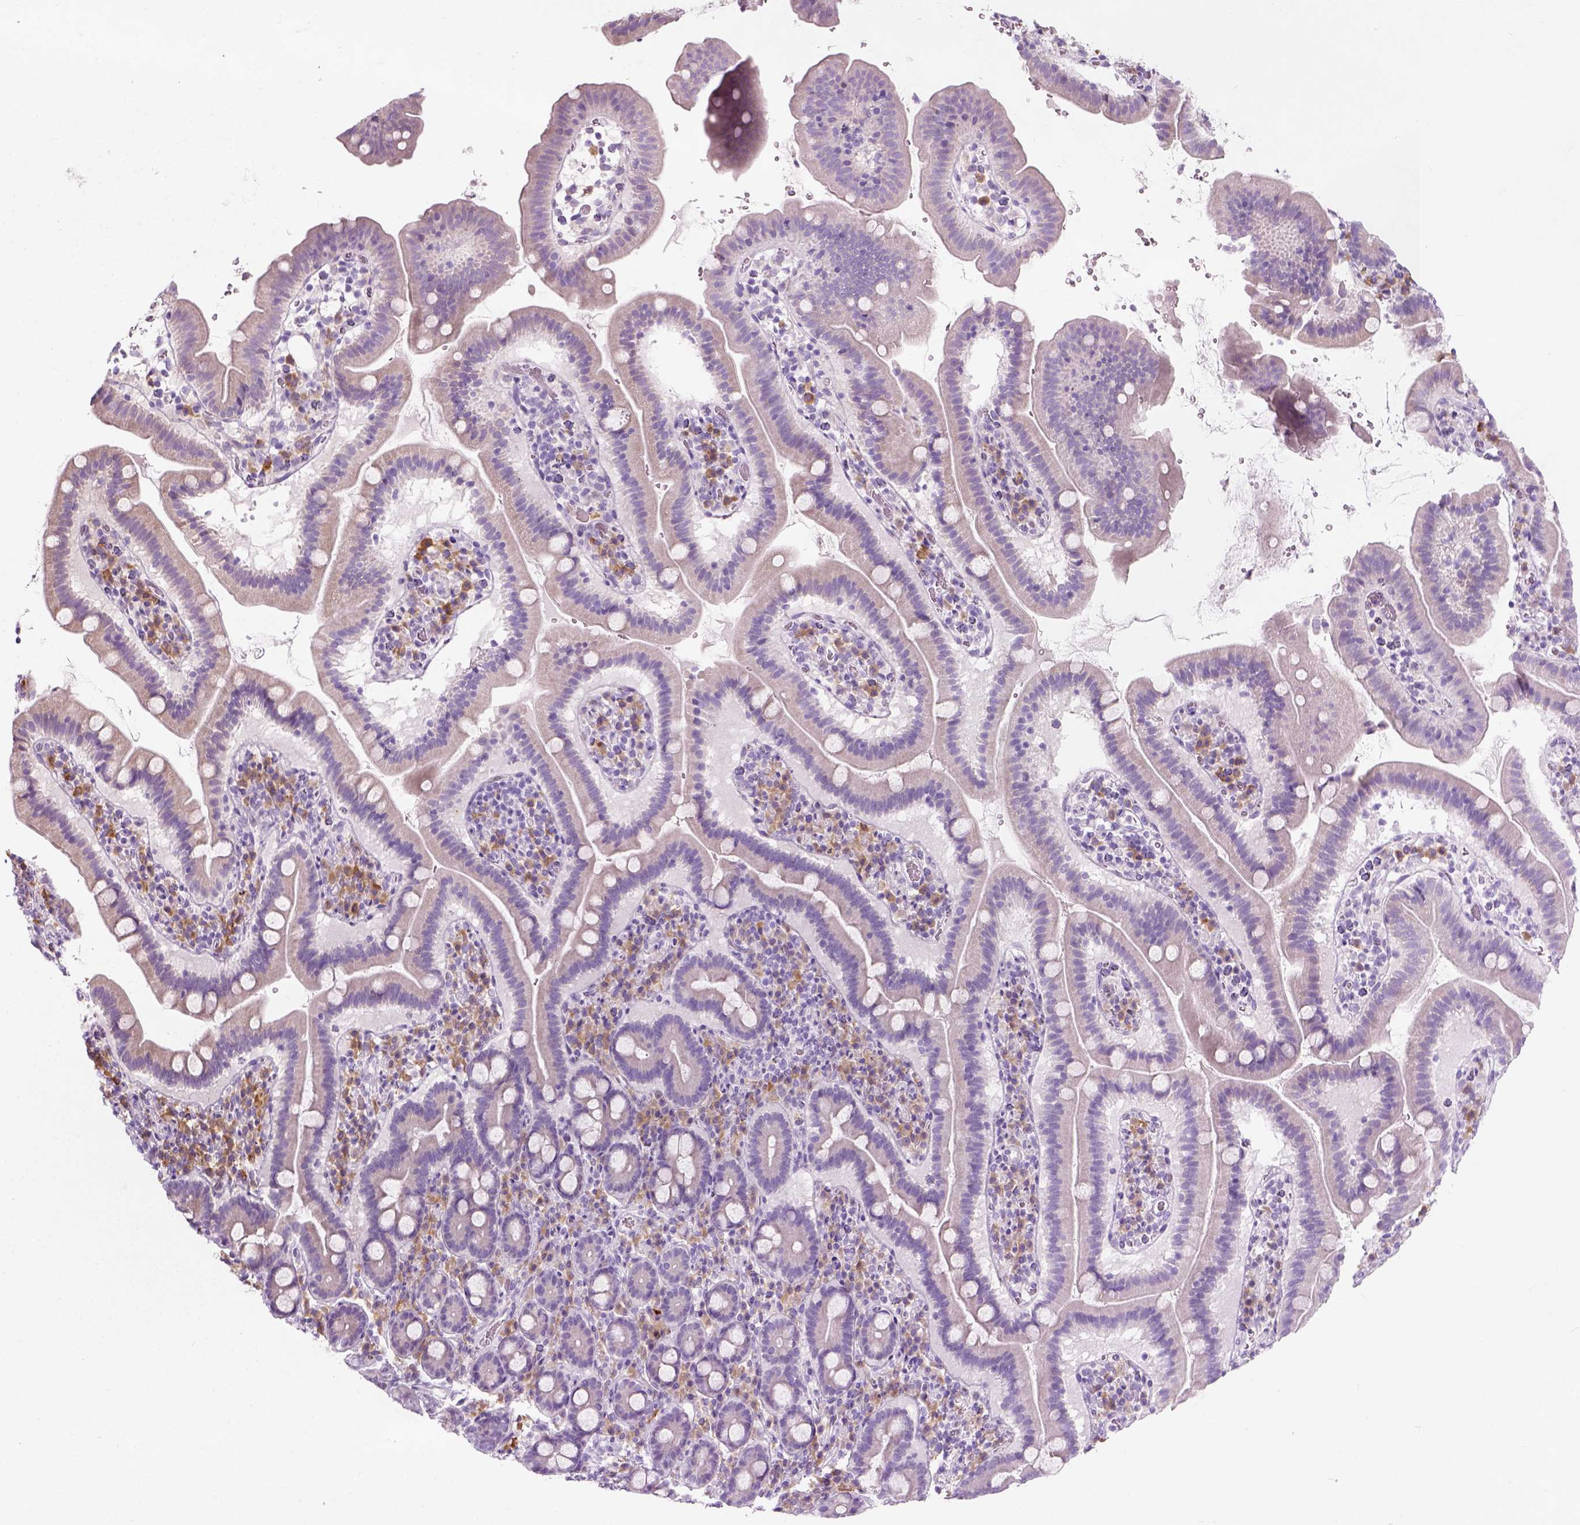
{"staining": {"intensity": "negative", "quantity": "none", "location": "none"}, "tissue": "small intestine", "cell_type": "Glandular cells", "image_type": "normal", "snomed": [{"axis": "morphology", "description": "Normal tissue, NOS"}, {"axis": "topography", "description": "Small intestine"}], "caption": "Immunohistochemistry of unremarkable small intestine demonstrates no expression in glandular cells. (IHC, brightfield microscopy, high magnification).", "gene": "TRIM72", "patient": {"sex": "male", "age": 26}}